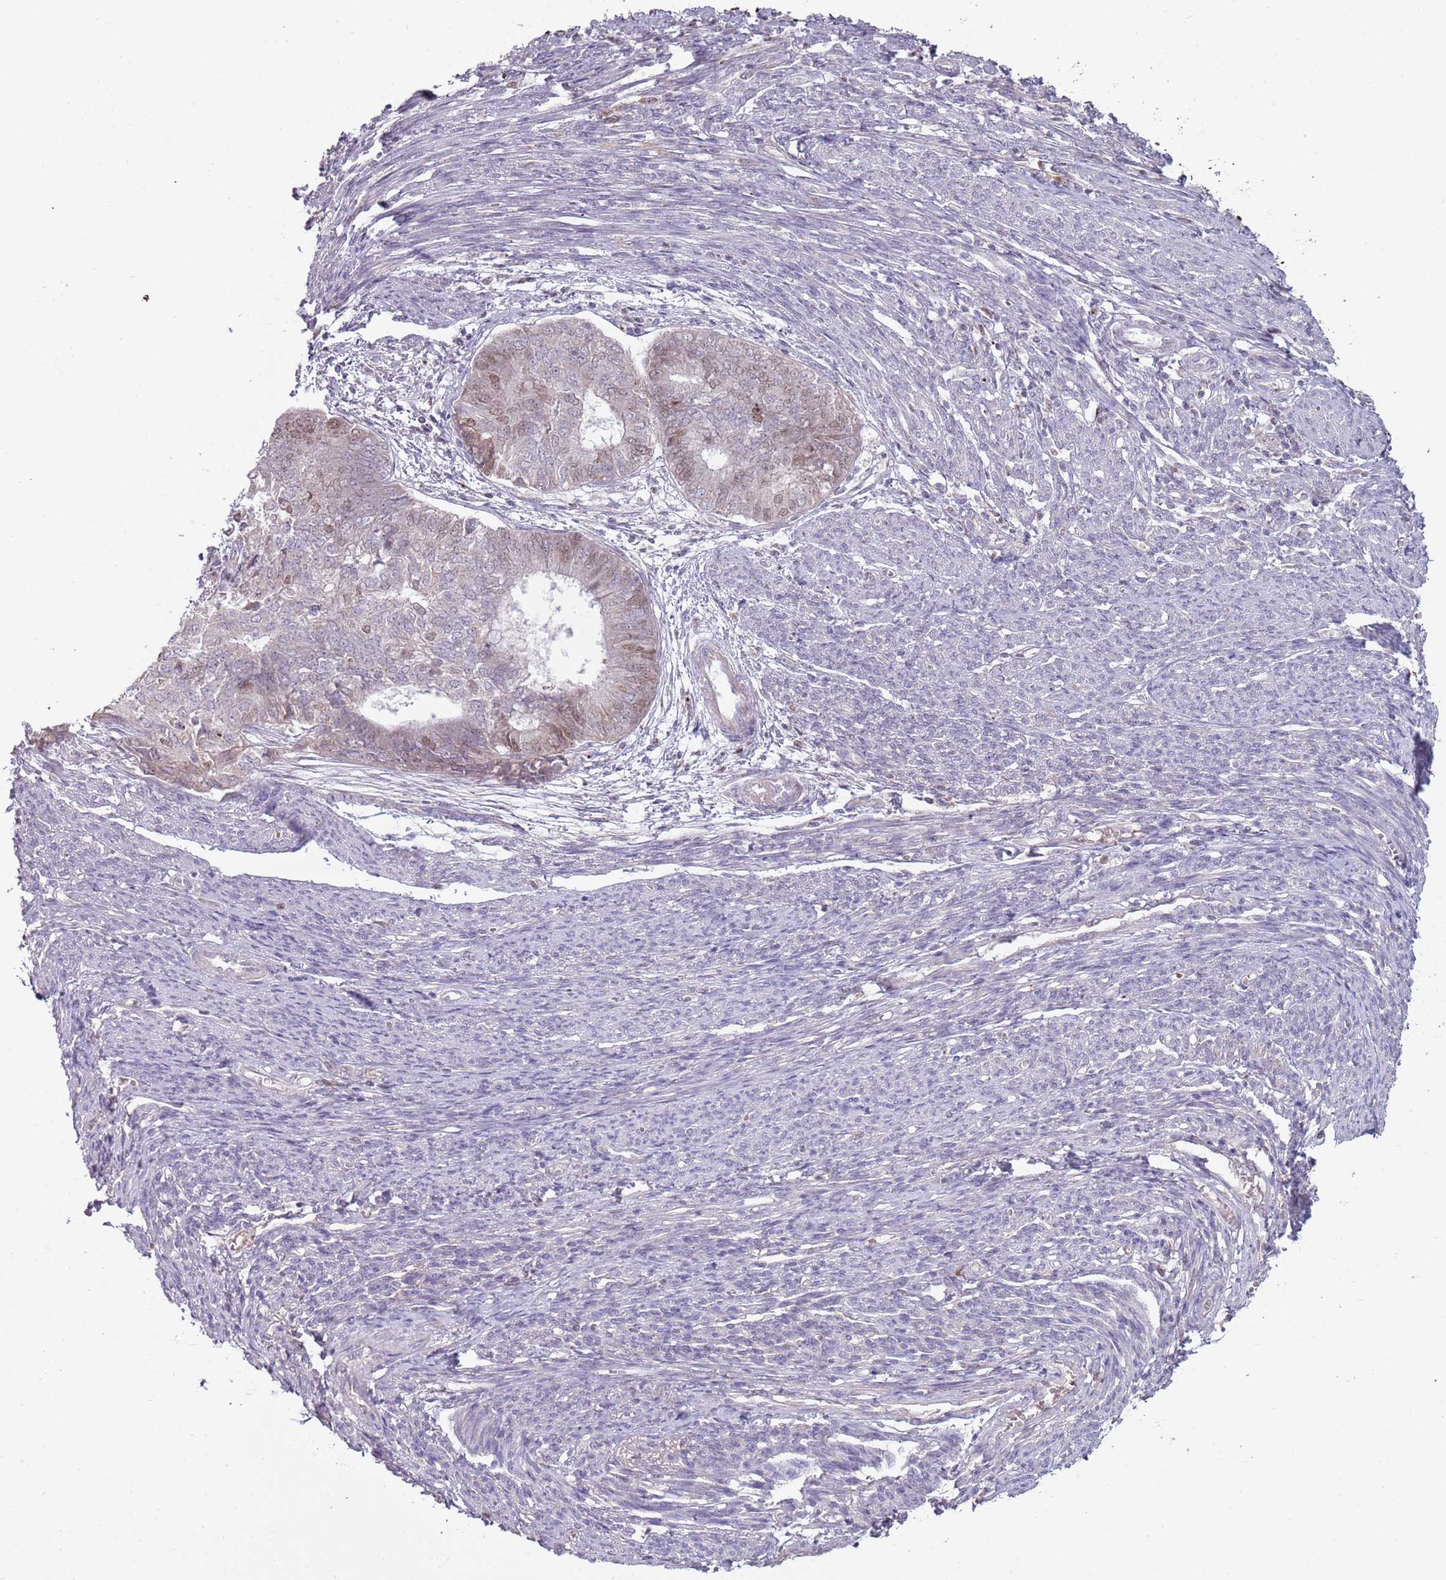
{"staining": {"intensity": "weak", "quantity": "25%-75%", "location": "nuclear"}, "tissue": "endometrial cancer", "cell_type": "Tumor cells", "image_type": "cancer", "snomed": [{"axis": "morphology", "description": "Adenocarcinoma, NOS"}, {"axis": "topography", "description": "Endometrium"}], "caption": "High-magnification brightfield microscopy of endometrial cancer (adenocarcinoma) stained with DAB (3,3'-diaminobenzidine) (brown) and counterstained with hematoxylin (blue). tumor cells exhibit weak nuclear expression is seen in about25%-75% of cells.", "gene": "SYS1", "patient": {"sex": "female", "age": 62}}